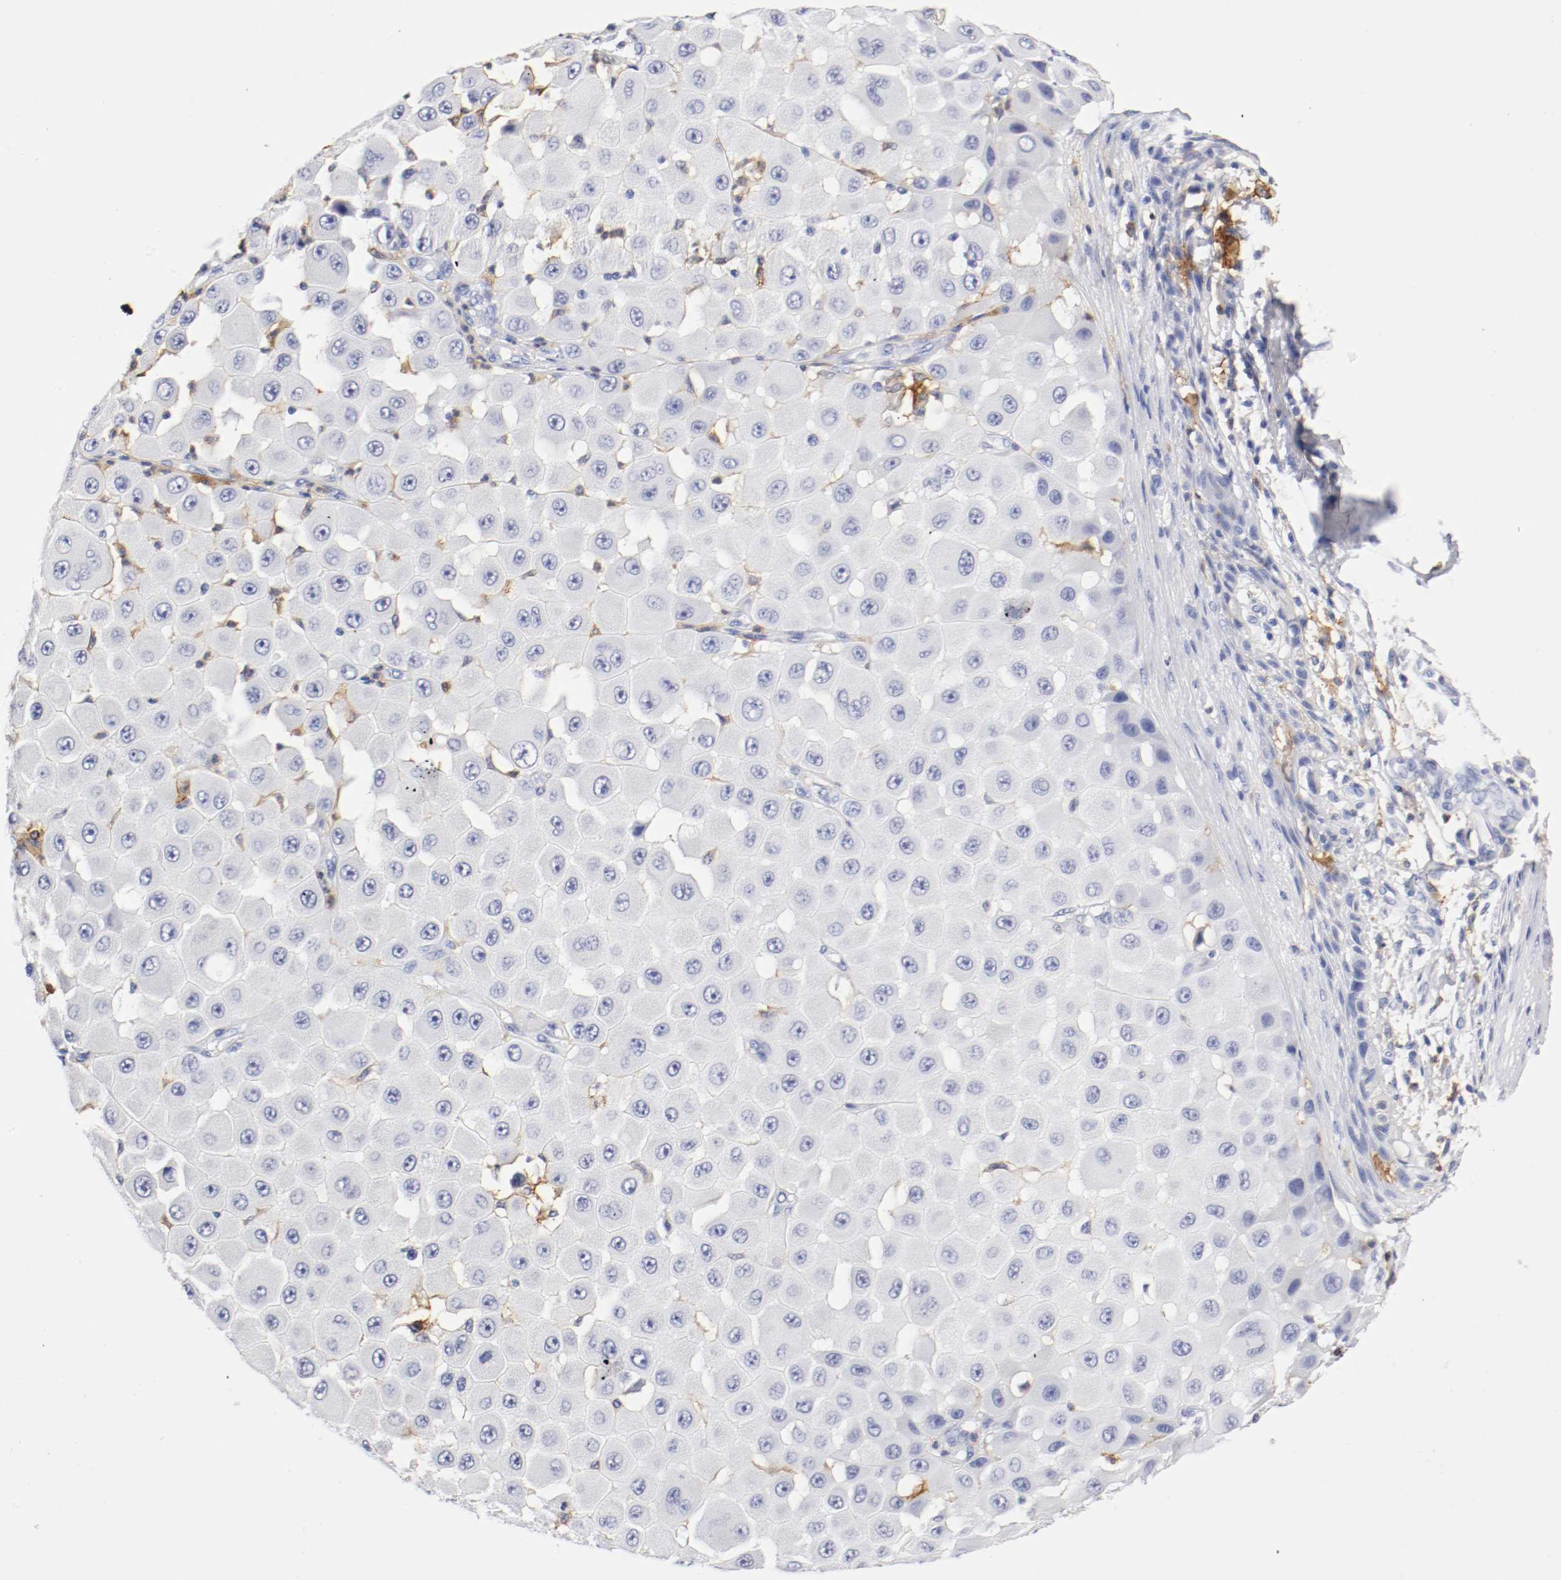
{"staining": {"intensity": "negative", "quantity": "none", "location": "none"}, "tissue": "melanoma", "cell_type": "Tumor cells", "image_type": "cancer", "snomed": [{"axis": "morphology", "description": "Malignant melanoma, NOS"}, {"axis": "topography", "description": "Skin"}], "caption": "An immunohistochemistry (IHC) micrograph of melanoma is shown. There is no staining in tumor cells of melanoma.", "gene": "ITGAX", "patient": {"sex": "female", "age": 81}}